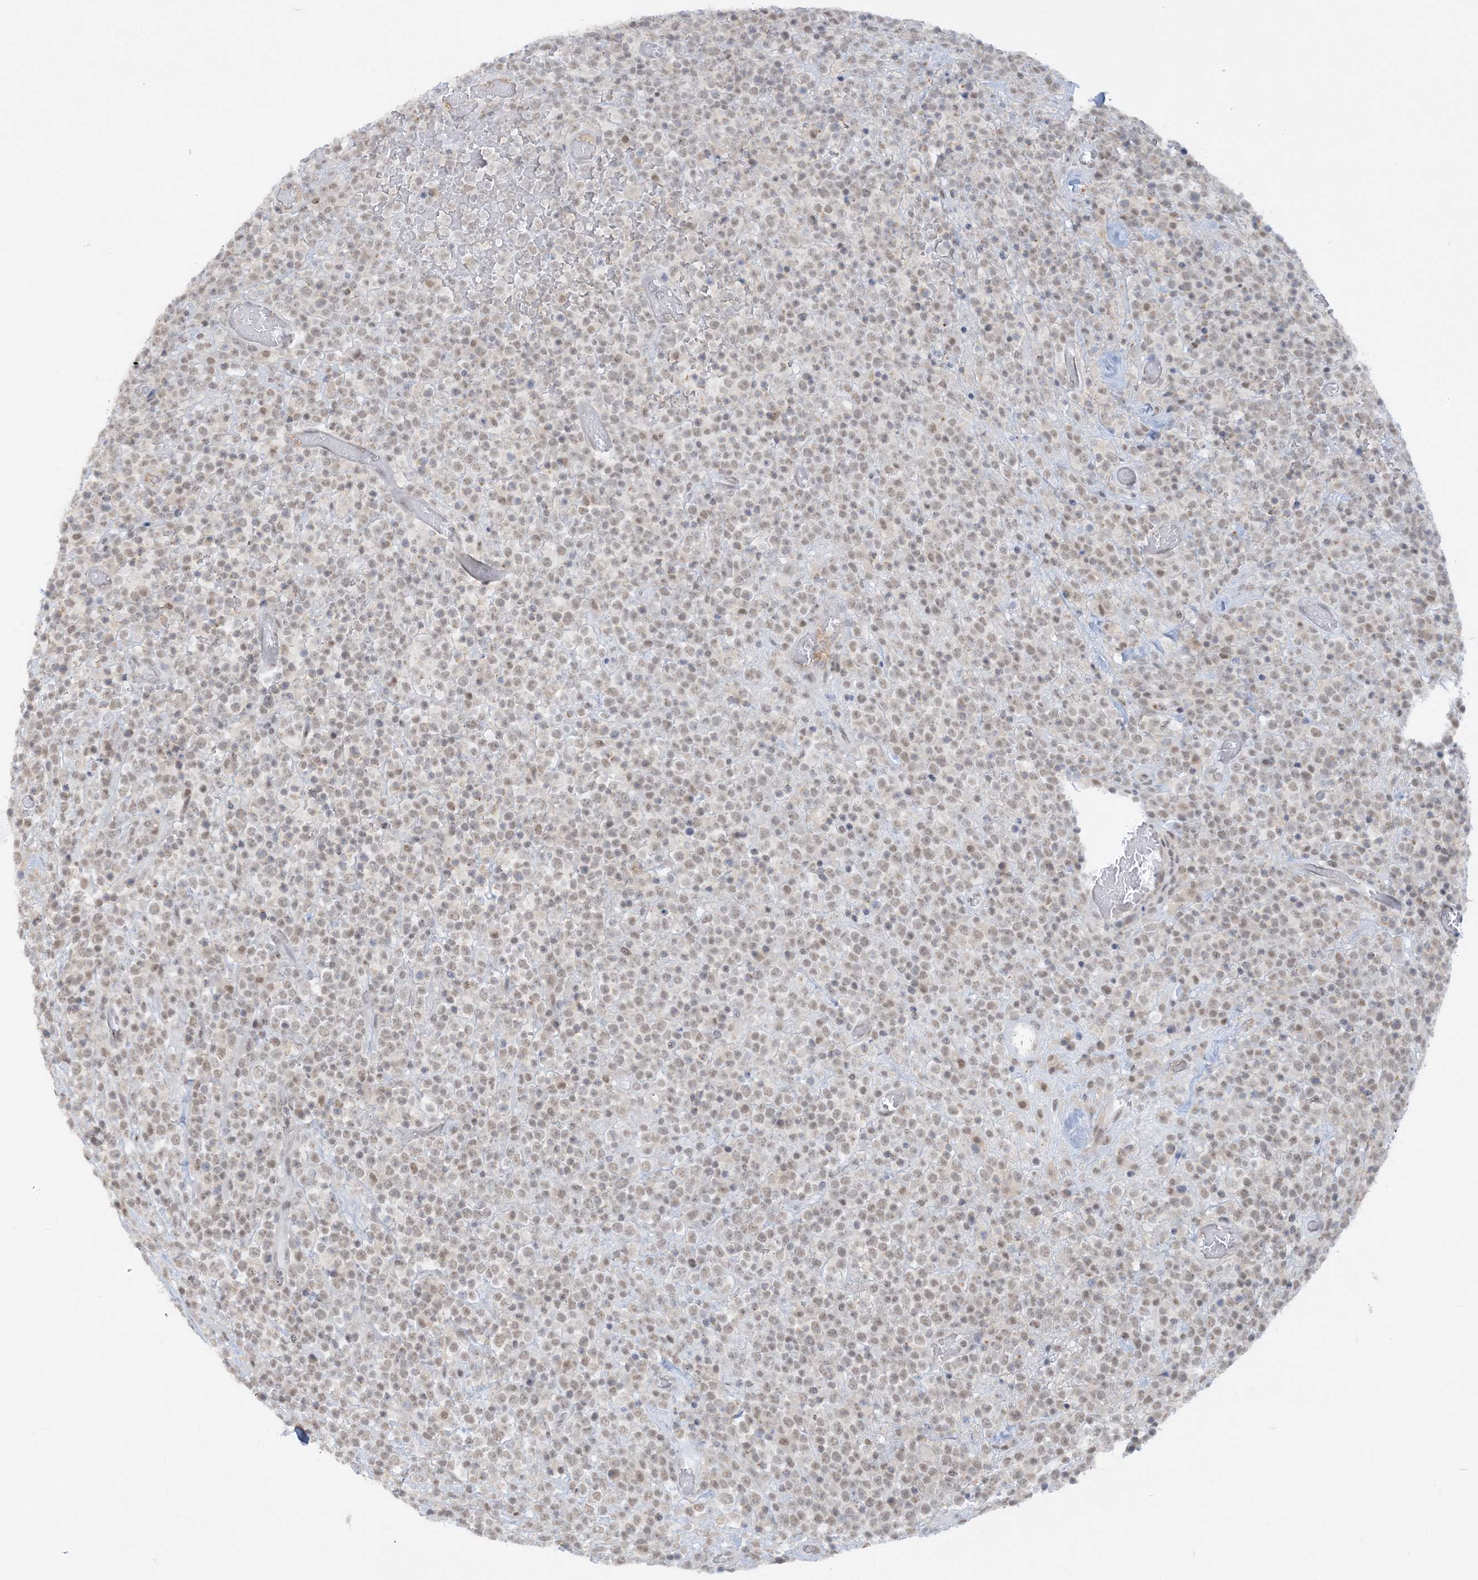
{"staining": {"intensity": "weak", "quantity": ">75%", "location": "nuclear"}, "tissue": "lymphoma", "cell_type": "Tumor cells", "image_type": "cancer", "snomed": [{"axis": "morphology", "description": "Malignant lymphoma, non-Hodgkin's type, High grade"}, {"axis": "topography", "description": "Colon"}], "caption": "This photomicrograph exhibits lymphoma stained with immunohistochemistry (IHC) to label a protein in brown. The nuclear of tumor cells show weak positivity for the protein. Nuclei are counter-stained blue.", "gene": "KMT2D", "patient": {"sex": "female", "age": 53}}